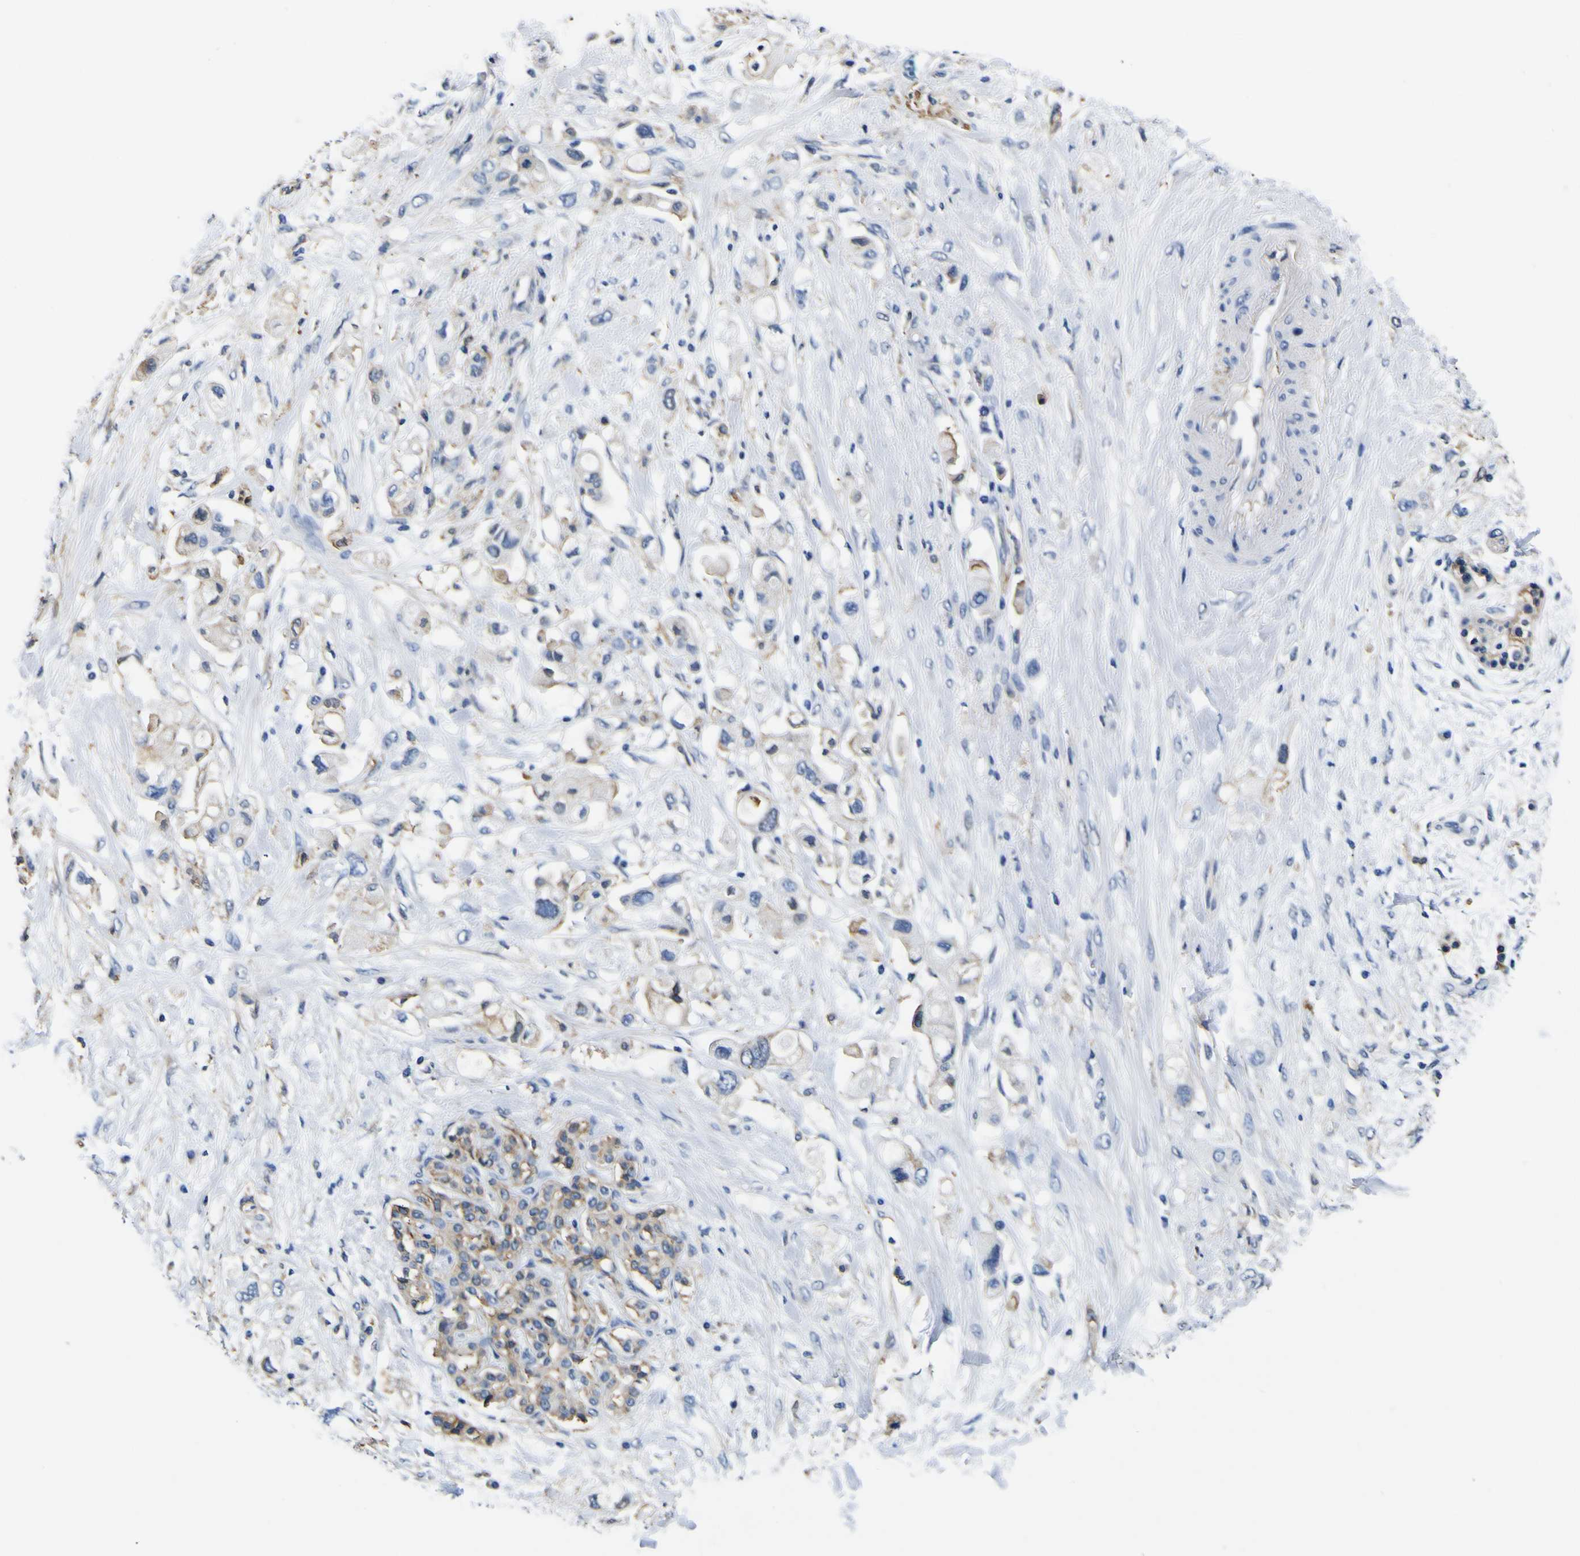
{"staining": {"intensity": "moderate", "quantity": "25%-75%", "location": "cytoplasmic/membranous"}, "tissue": "pancreatic cancer", "cell_type": "Tumor cells", "image_type": "cancer", "snomed": [{"axis": "morphology", "description": "Adenocarcinoma, NOS"}, {"axis": "topography", "description": "Pancreas"}], "caption": "Moderate cytoplasmic/membranous positivity is present in approximately 25%-75% of tumor cells in adenocarcinoma (pancreatic).", "gene": "PXDN", "patient": {"sex": "female", "age": 56}}